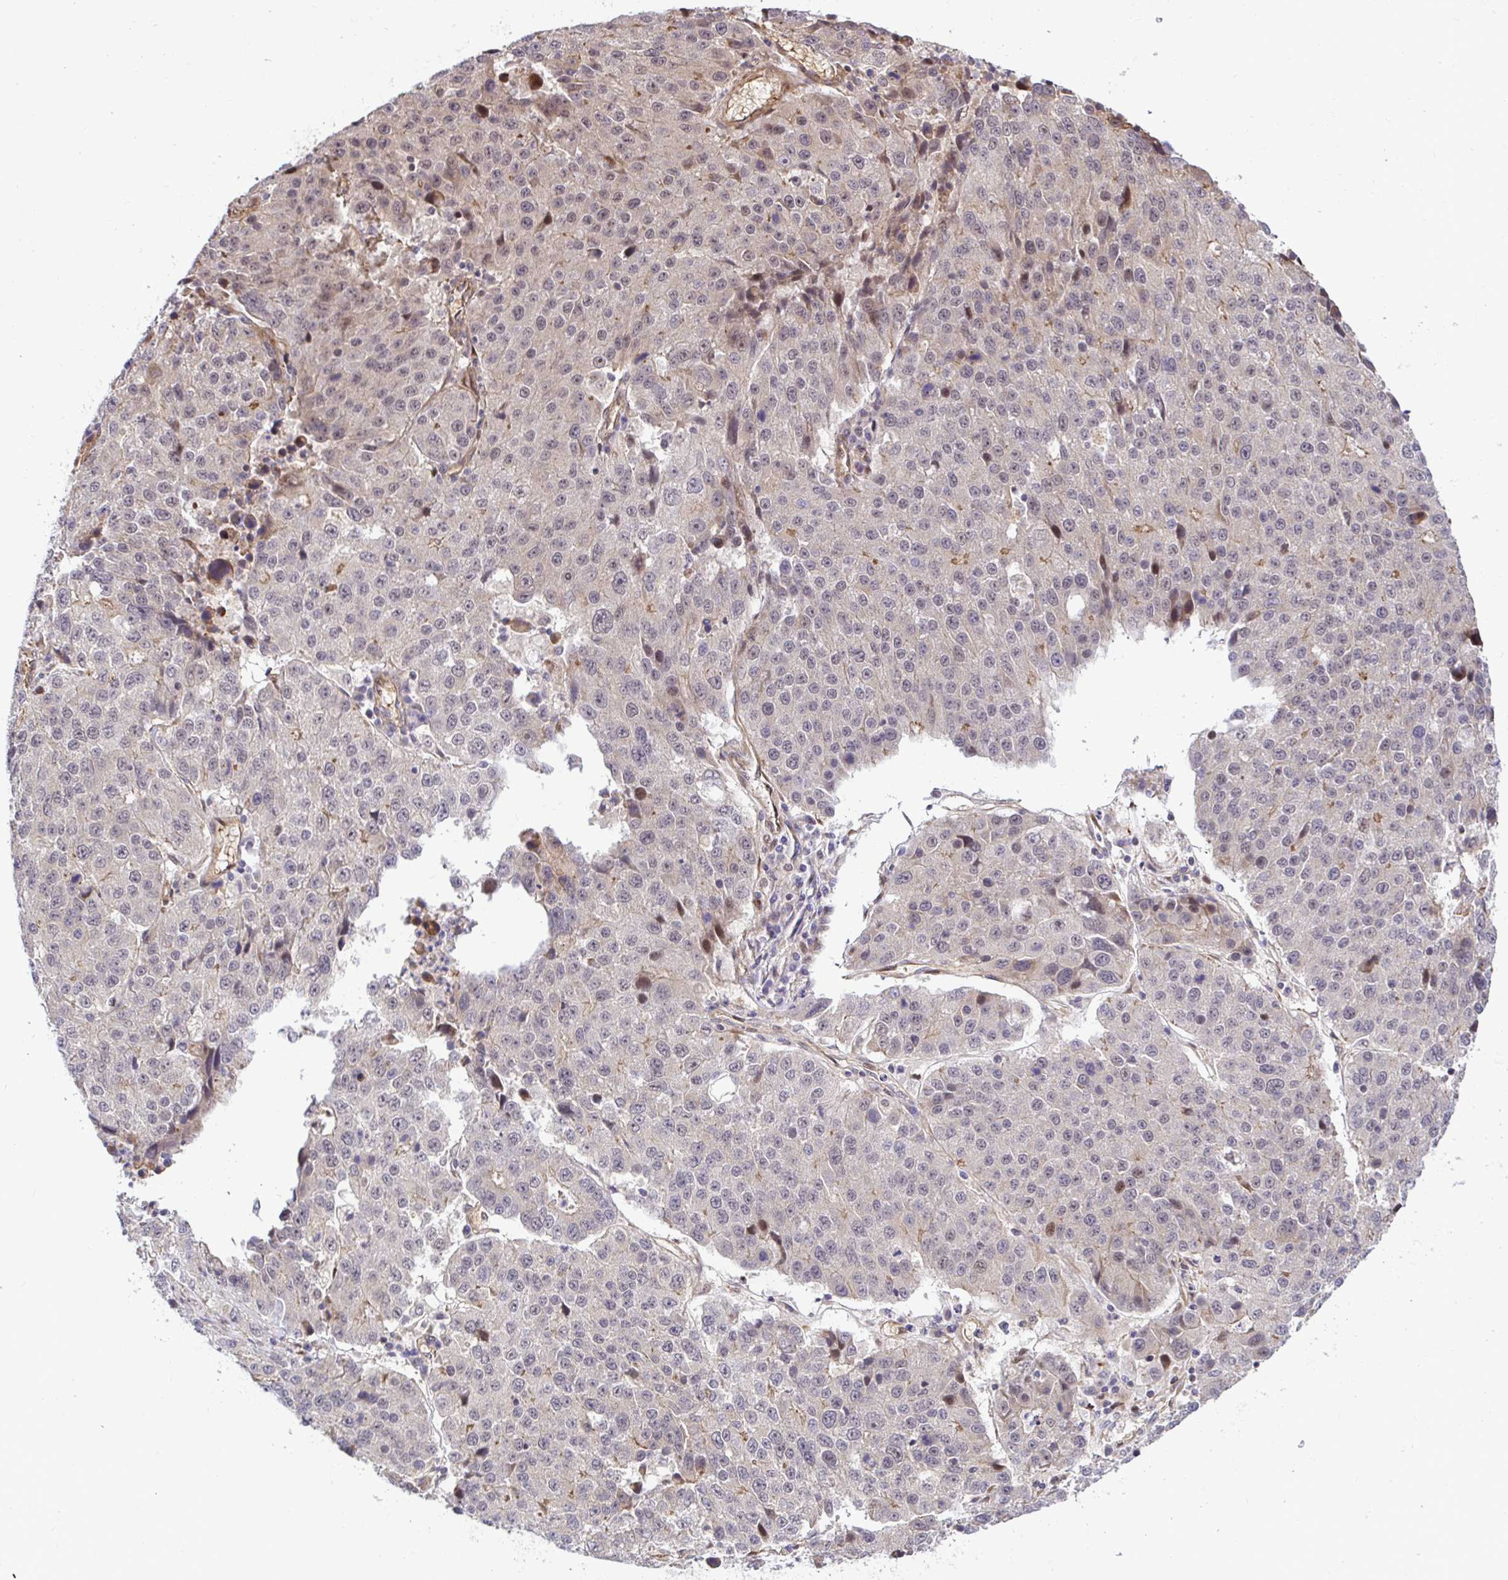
{"staining": {"intensity": "negative", "quantity": "none", "location": "none"}, "tissue": "stomach cancer", "cell_type": "Tumor cells", "image_type": "cancer", "snomed": [{"axis": "morphology", "description": "Adenocarcinoma, NOS"}, {"axis": "topography", "description": "Stomach"}], "caption": "Immunohistochemistry of human adenocarcinoma (stomach) exhibits no staining in tumor cells. (IHC, brightfield microscopy, high magnification).", "gene": "TRIM55", "patient": {"sex": "male", "age": 71}}